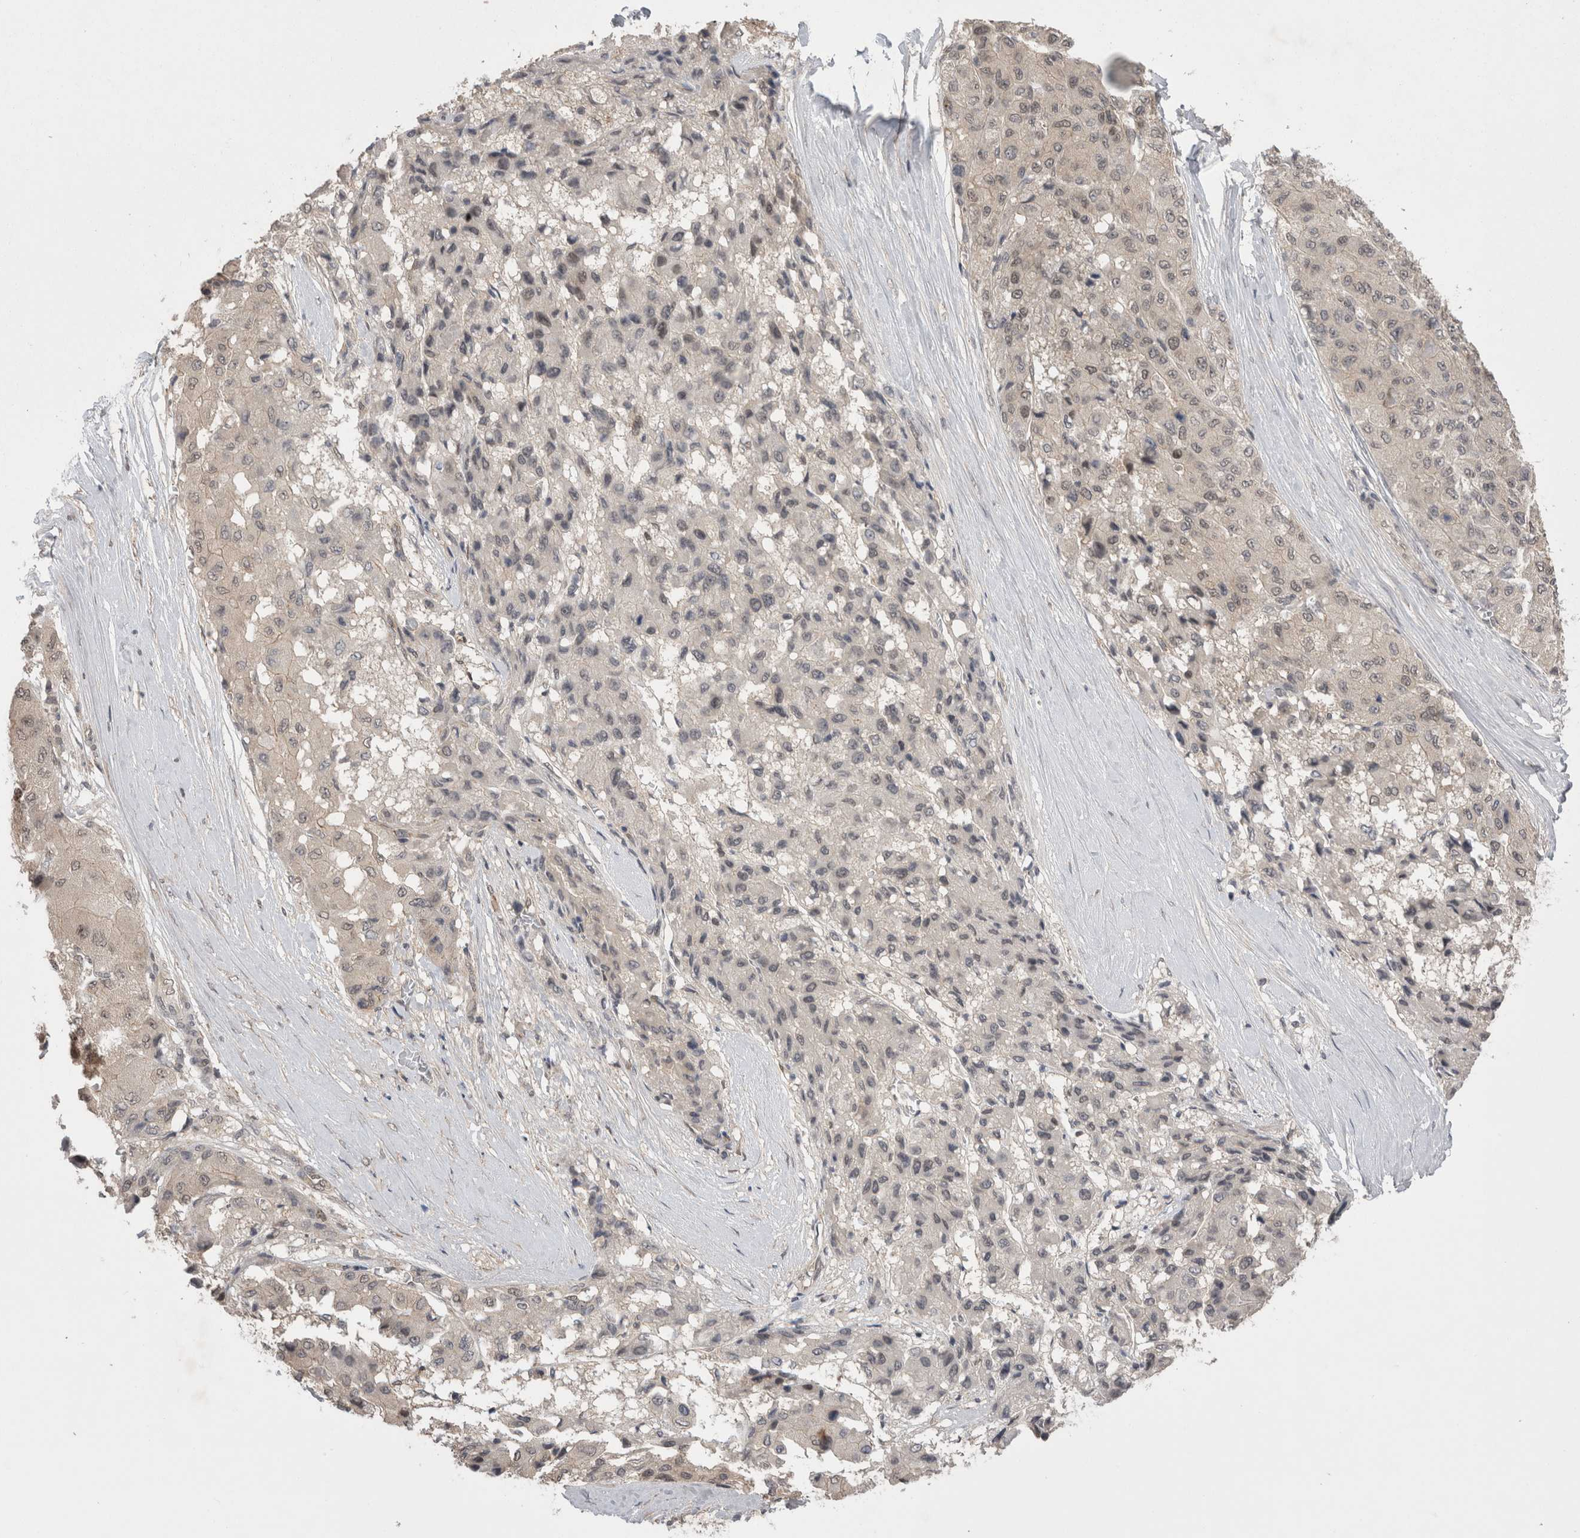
{"staining": {"intensity": "weak", "quantity": "<25%", "location": "nuclear"}, "tissue": "liver cancer", "cell_type": "Tumor cells", "image_type": "cancer", "snomed": [{"axis": "morphology", "description": "Carcinoma, Hepatocellular, NOS"}, {"axis": "topography", "description": "Liver"}], "caption": "There is no significant staining in tumor cells of hepatocellular carcinoma (liver).", "gene": "ZNF341", "patient": {"sex": "male", "age": 80}}